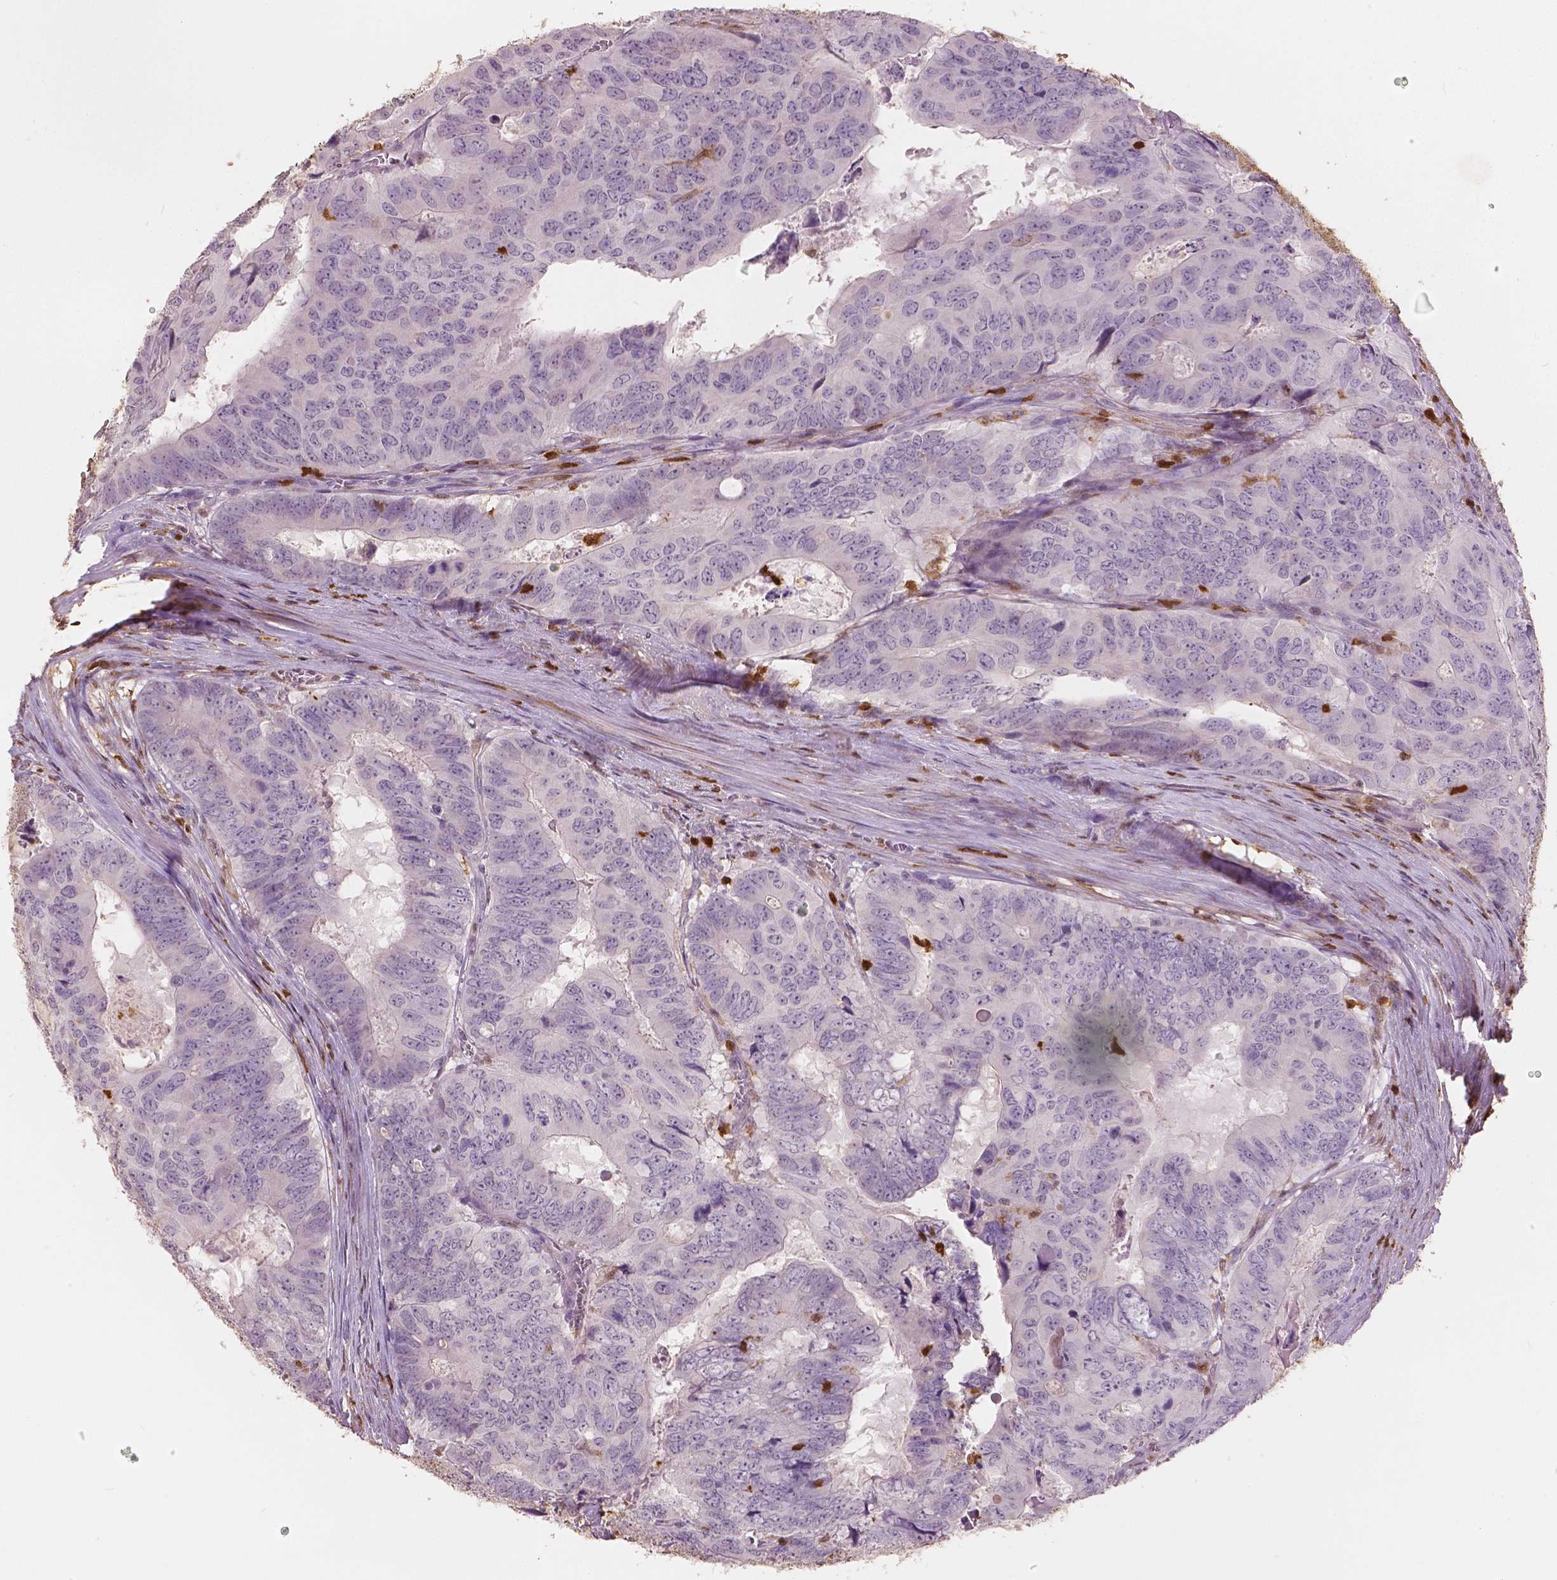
{"staining": {"intensity": "negative", "quantity": "none", "location": "none"}, "tissue": "colorectal cancer", "cell_type": "Tumor cells", "image_type": "cancer", "snomed": [{"axis": "morphology", "description": "Adenocarcinoma, NOS"}, {"axis": "topography", "description": "Colon"}], "caption": "Histopathology image shows no protein expression in tumor cells of colorectal cancer (adenocarcinoma) tissue.", "gene": "S100A4", "patient": {"sex": "male", "age": 79}}